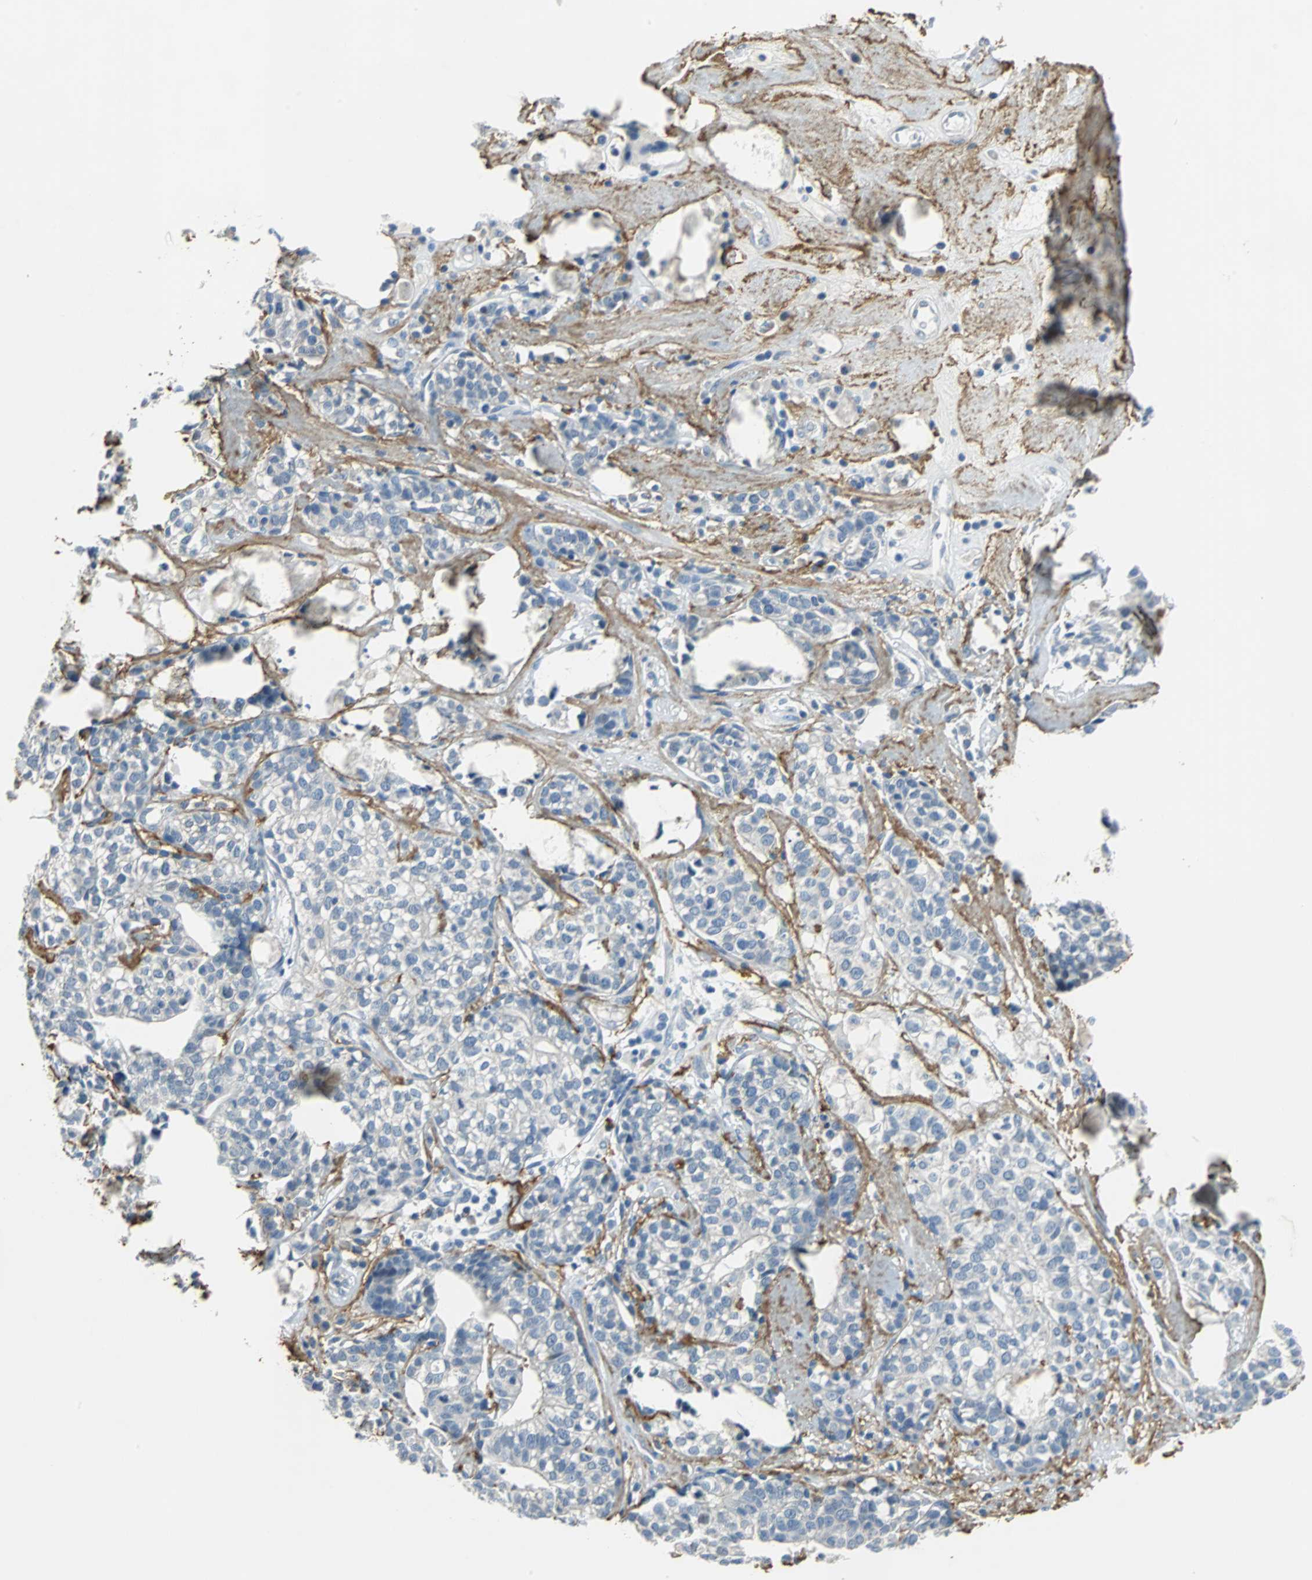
{"staining": {"intensity": "negative", "quantity": "none", "location": "none"}, "tissue": "head and neck cancer", "cell_type": "Tumor cells", "image_type": "cancer", "snomed": [{"axis": "morphology", "description": "Adenocarcinoma, NOS"}, {"axis": "topography", "description": "Salivary gland"}, {"axis": "topography", "description": "Head-Neck"}], "caption": "DAB (3,3'-diaminobenzidine) immunohistochemical staining of head and neck cancer shows no significant positivity in tumor cells.", "gene": "MUC7", "patient": {"sex": "female", "age": 65}}